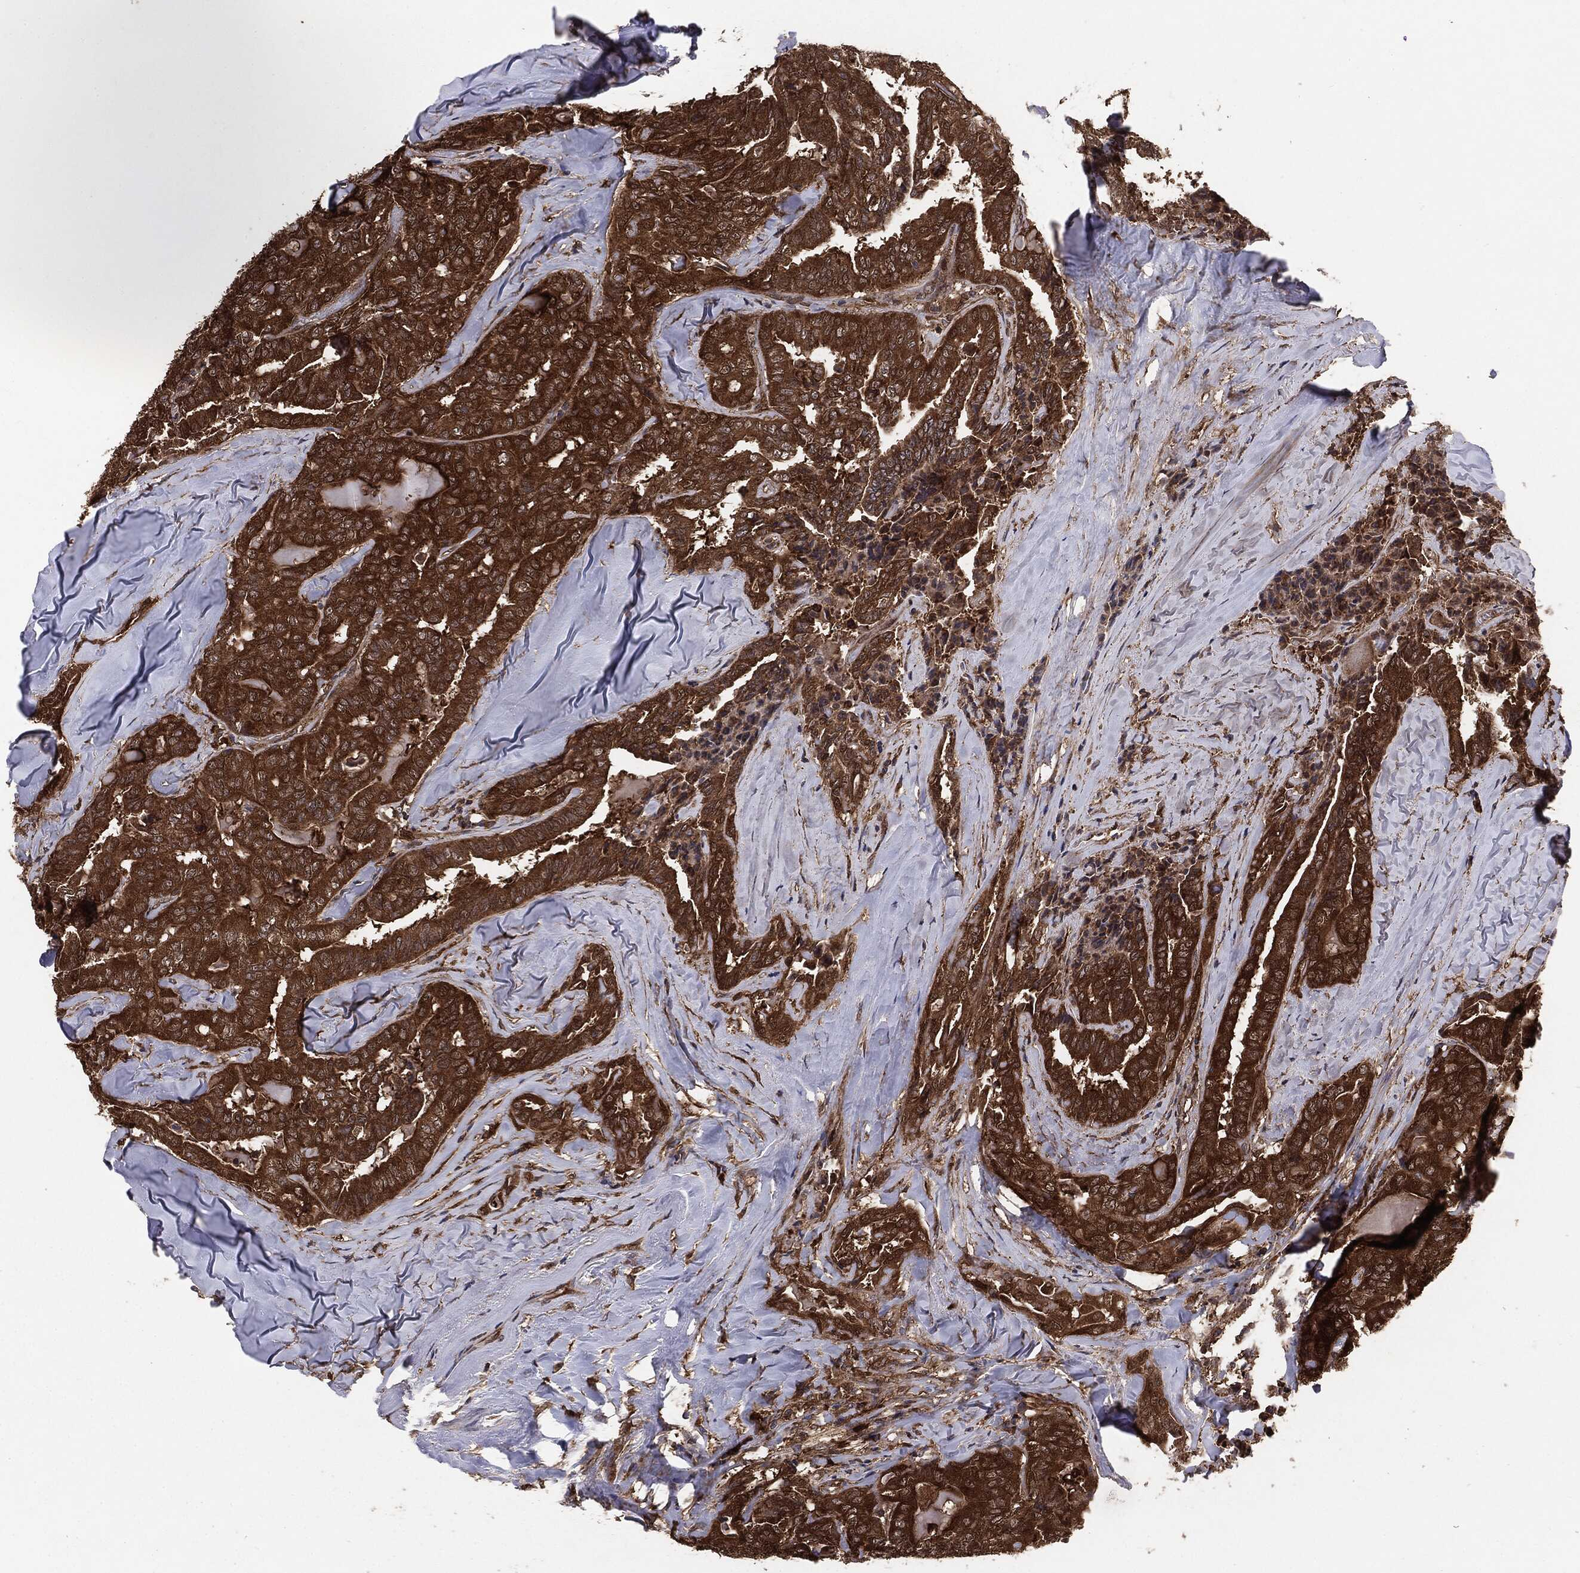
{"staining": {"intensity": "strong", "quantity": ">75%", "location": "cytoplasmic/membranous"}, "tissue": "thyroid cancer", "cell_type": "Tumor cells", "image_type": "cancer", "snomed": [{"axis": "morphology", "description": "Papillary adenocarcinoma, NOS"}, {"axis": "topography", "description": "Thyroid gland"}], "caption": "Thyroid cancer (papillary adenocarcinoma) stained with DAB immunohistochemistry exhibits high levels of strong cytoplasmic/membranous positivity in approximately >75% of tumor cells. (IHC, brightfield microscopy, high magnification).", "gene": "NME1", "patient": {"sex": "female", "age": 68}}